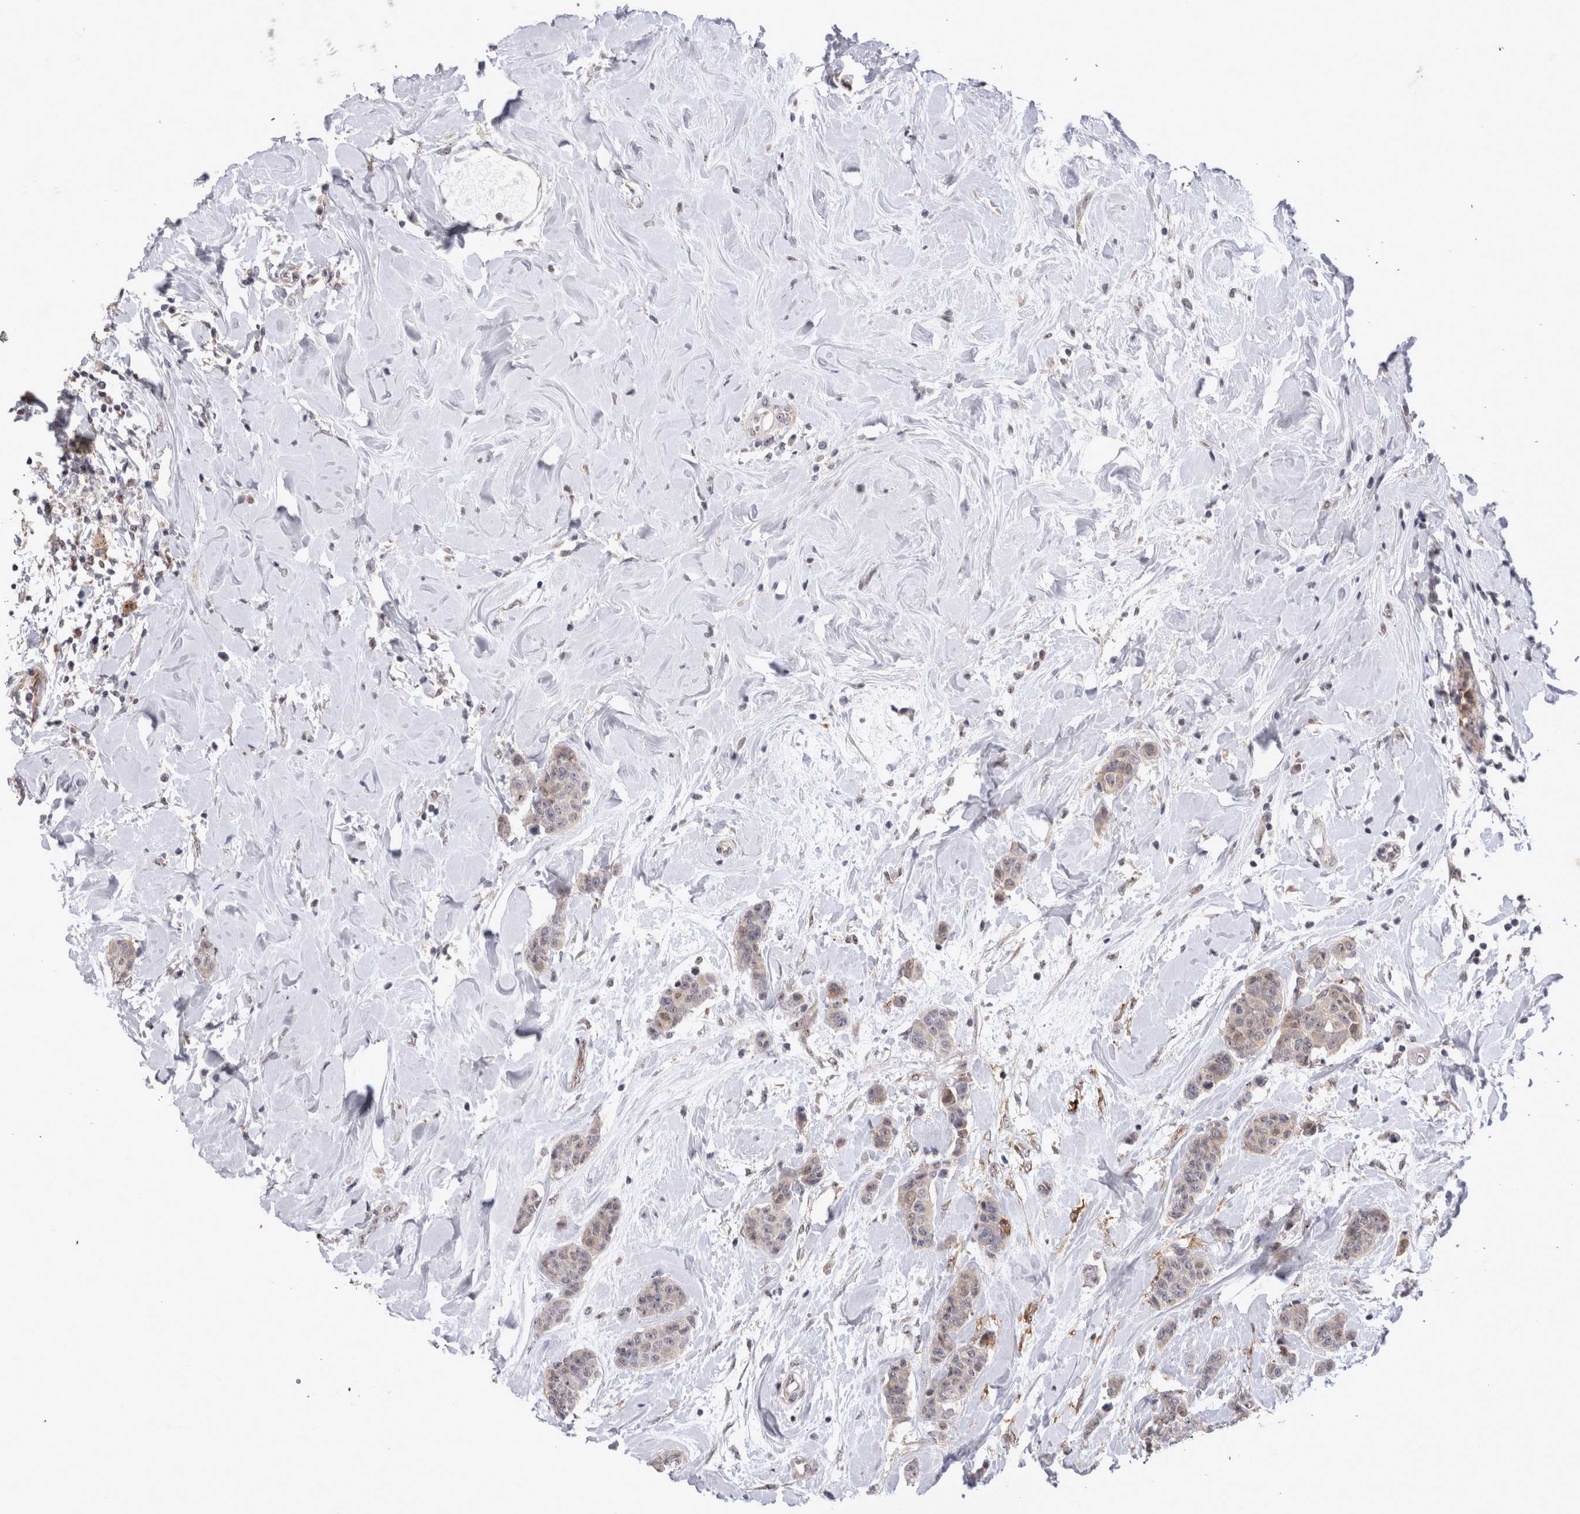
{"staining": {"intensity": "weak", "quantity": ">75%", "location": "cytoplasmic/membranous"}, "tissue": "breast cancer", "cell_type": "Tumor cells", "image_type": "cancer", "snomed": [{"axis": "morphology", "description": "Normal tissue, NOS"}, {"axis": "morphology", "description": "Duct carcinoma"}, {"axis": "topography", "description": "Breast"}], "caption": "Immunohistochemistry (IHC) photomicrograph of neoplastic tissue: human intraductal carcinoma (breast) stained using immunohistochemistry exhibits low levels of weak protein expression localized specifically in the cytoplasmic/membranous of tumor cells, appearing as a cytoplasmic/membranous brown color.", "gene": "STK11", "patient": {"sex": "female", "age": 40}}